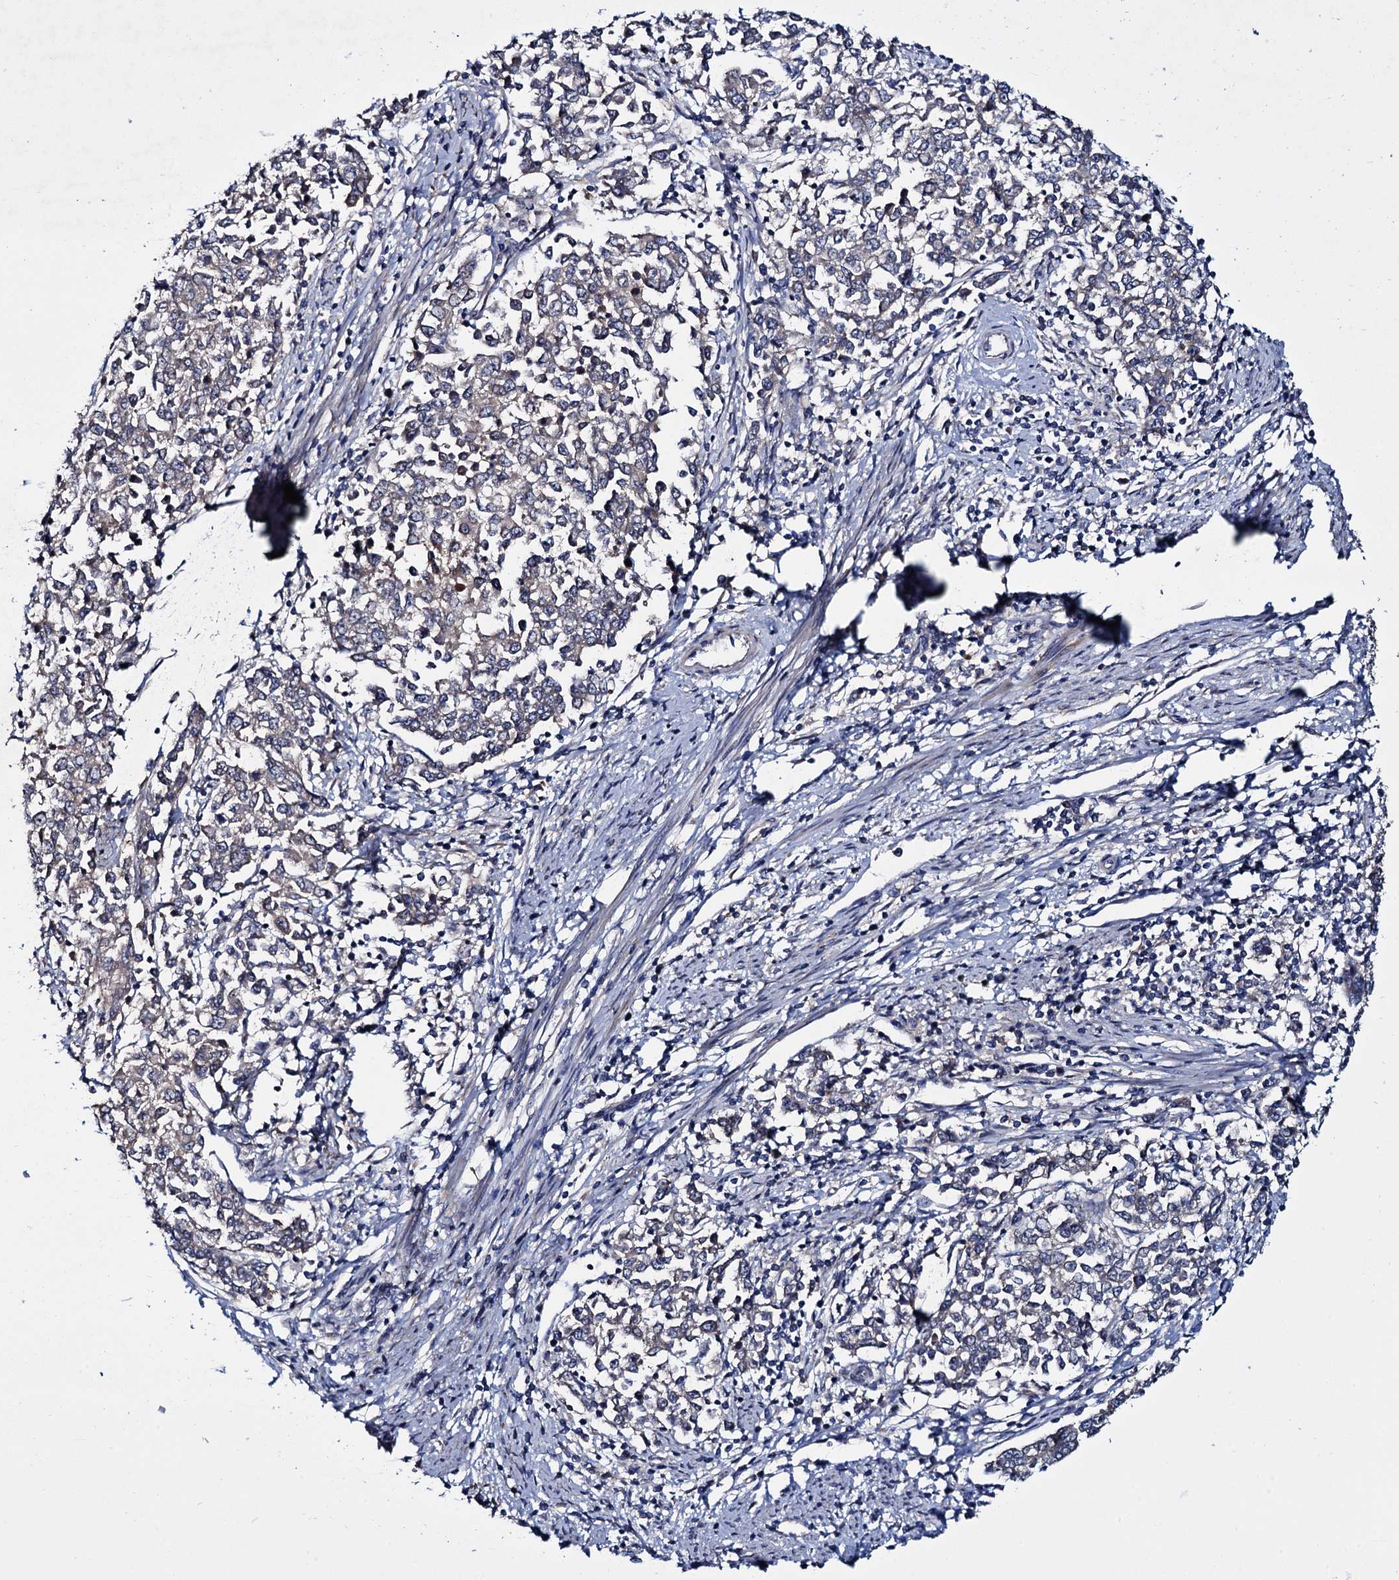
{"staining": {"intensity": "negative", "quantity": "none", "location": "none"}, "tissue": "endometrial cancer", "cell_type": "Tumor cells", "image_type": "cancer", "snomed": [{"axis": "morphology", "description": "Adenocarcinoma, NOS"}, {"axis": "topography", "description": "Endometrium"}], "caption": "An image of human endometrial adenocarcinoma is negative for staining in tumor cells.", "gene": "CEP192", "patient": {"sex": "female", "age": 50}}